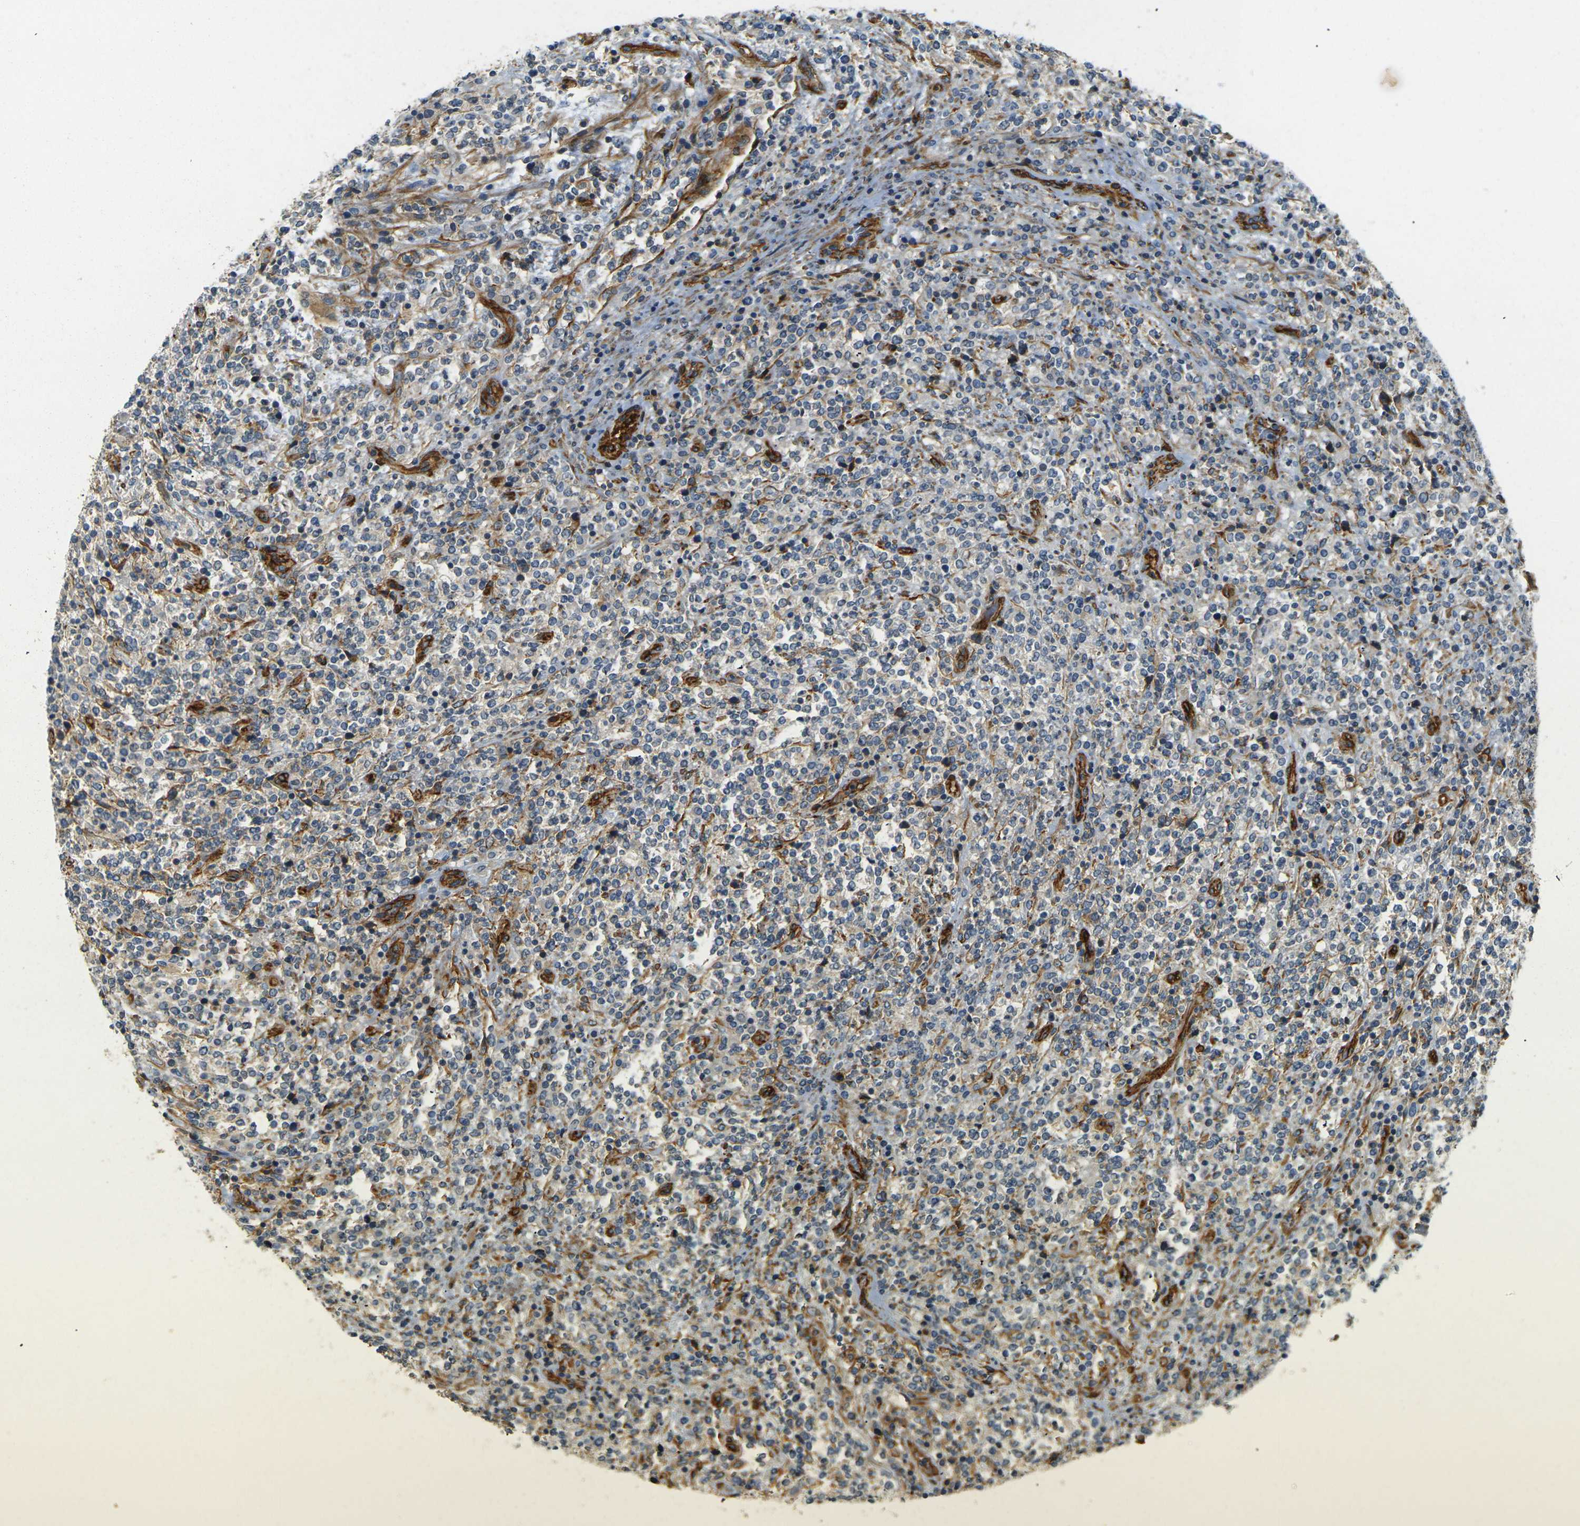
{"staining": {"intensity": "weak", "quantity": "<25%", "location": "cytoplasmic/membranous"}, "tissue": "lymphoma", "cell_type": "Tumor cells", "image_type": "cancer", "snomed": [{"axis": "morphology", "description": "Malignant lymphoma, non-Hodgkin's type, High grade"}, {"axis": "topography", "description": "Soft tissue"}], "caption": "A histopathology image of lymphoma stained for a protein reveals no brown staining in tumor cells.", "gene": "EPHA7", "patient": {"sex": "male", "age": 18}}